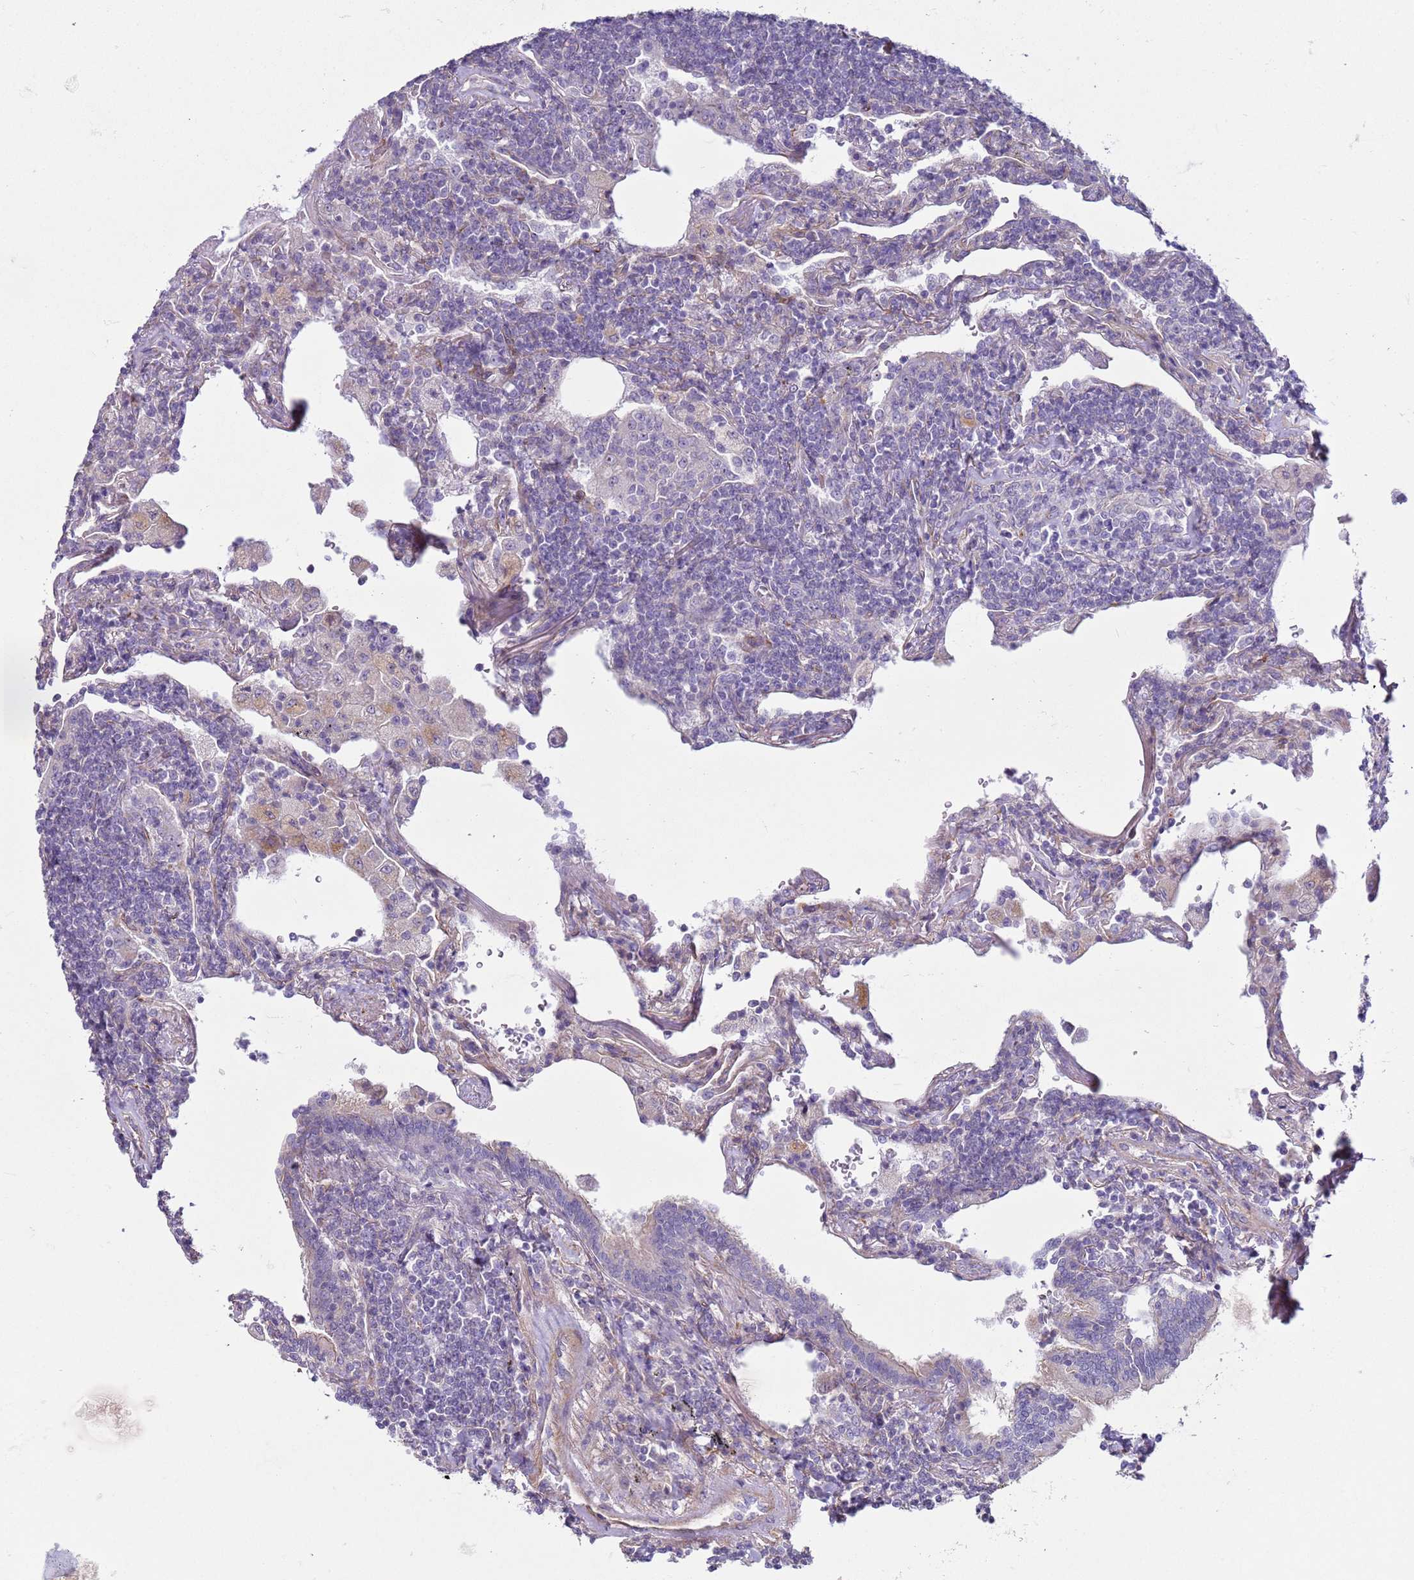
{"staining": {"intensity": "negative", "quantity": "none", "location": "none"}, "tissue": "lymphoma", "cell_type": "Tumor cells", "image_type": "cancer", "snomed": [{"axis": "morphology", "description": "Malignant lymphoma, non-Hodgkin's type, Low grade"}, {"axis": "topography", "description": "Lung"}], "caption": "Immunohistochemical staining of human lymphoma demonstrates no significant staining in tumor cells.", "gene": "HEATR1", "patient": {"sex": "female", "age": 71}}